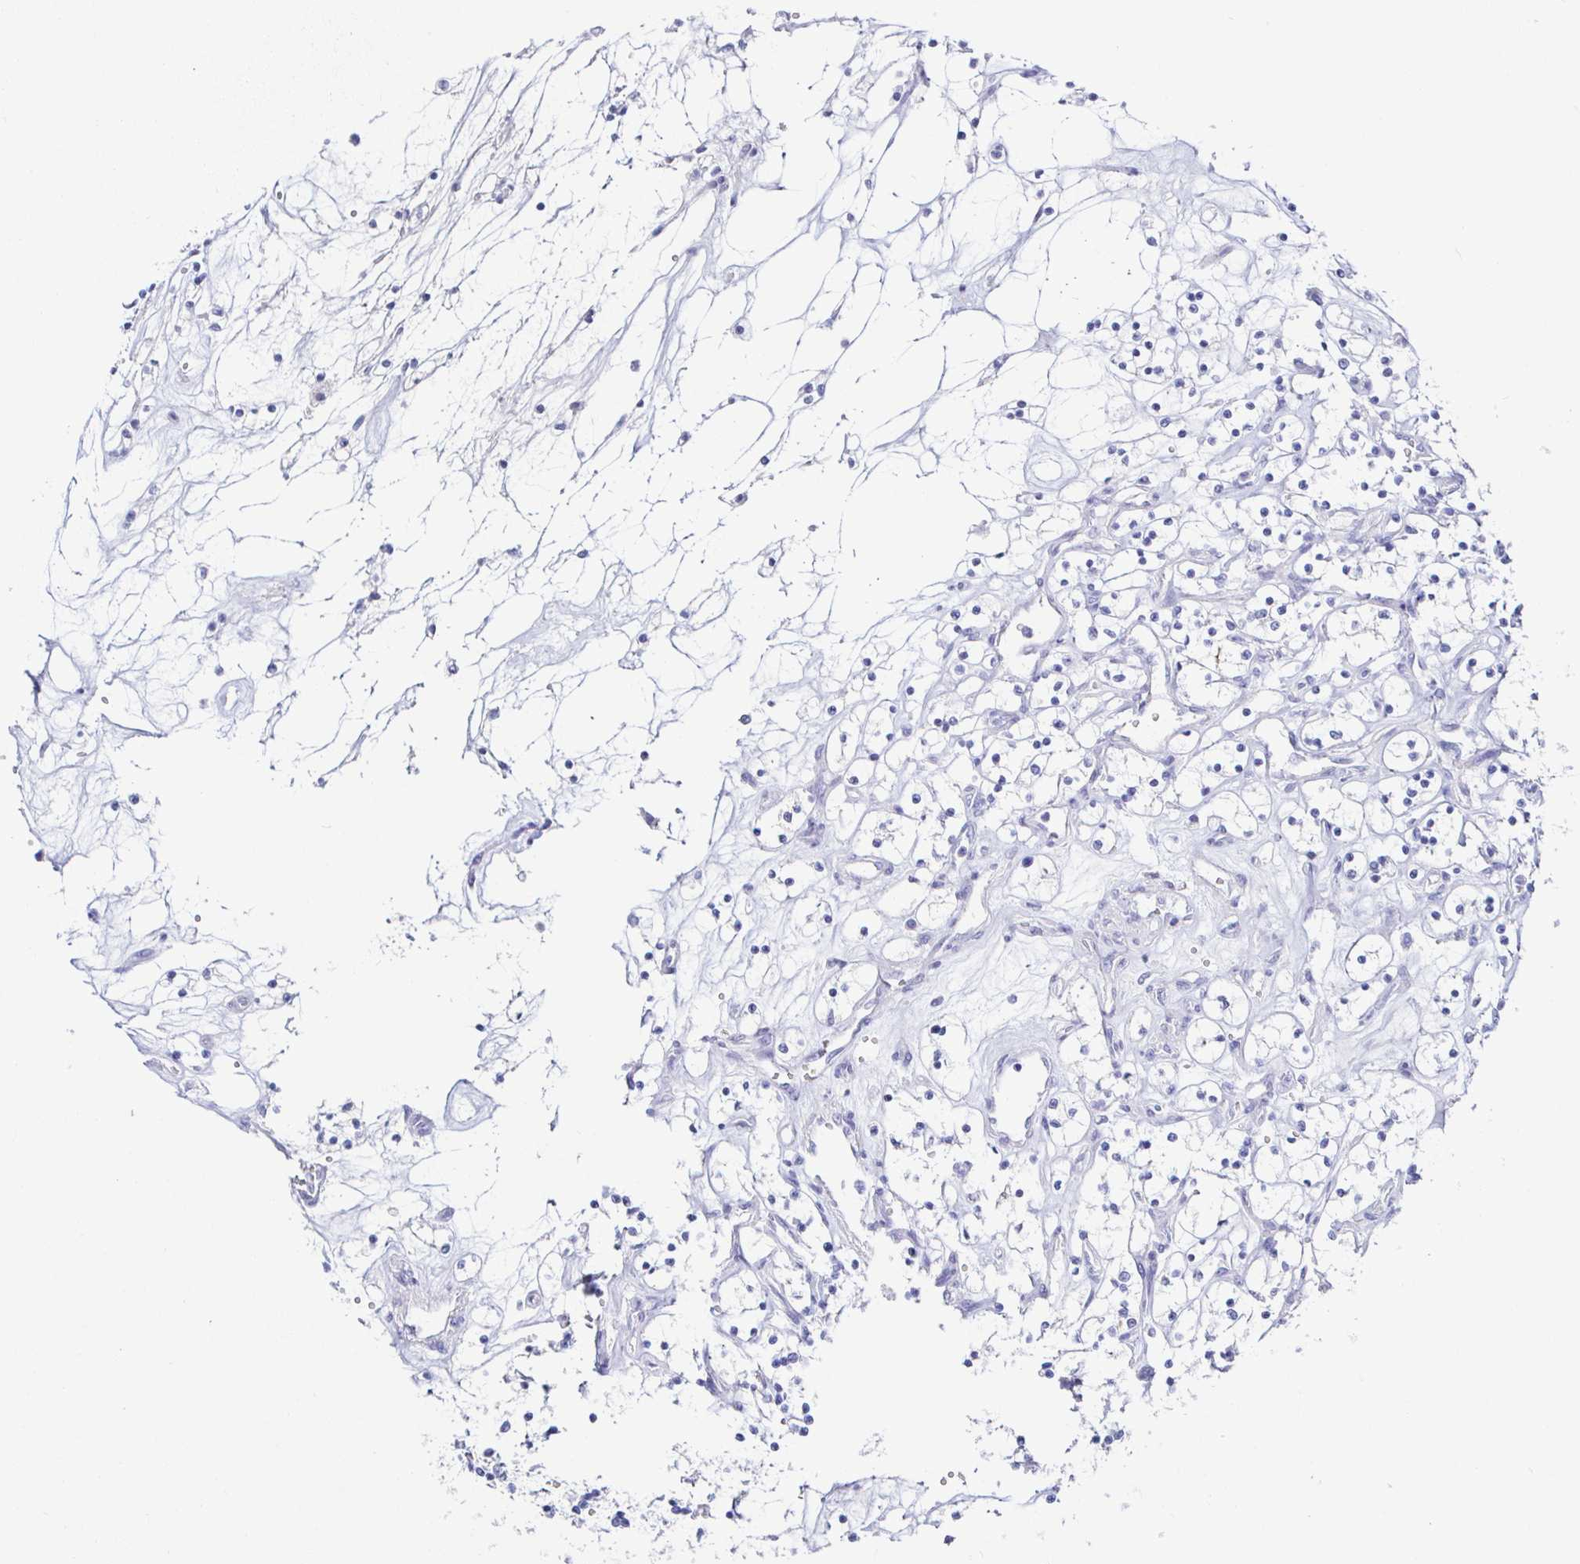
{"staining": {"intensity": "negative", "quantity": "none", "location": "none"}, "tissue": "renal cancer", "cell_type": "Tumor cells", "image_type": "cancer", "snomed": [{"axis": "morphology", "description": "Adenocarcinoma, NOS"}, {"axis": "topography", "description": "Kidney"}], "caption": "Tumor cells are negative for protein expression in human adenocarcinoma (renal).", "gene": "SAA4", "patient": {"sex": "female", "age": 69}}